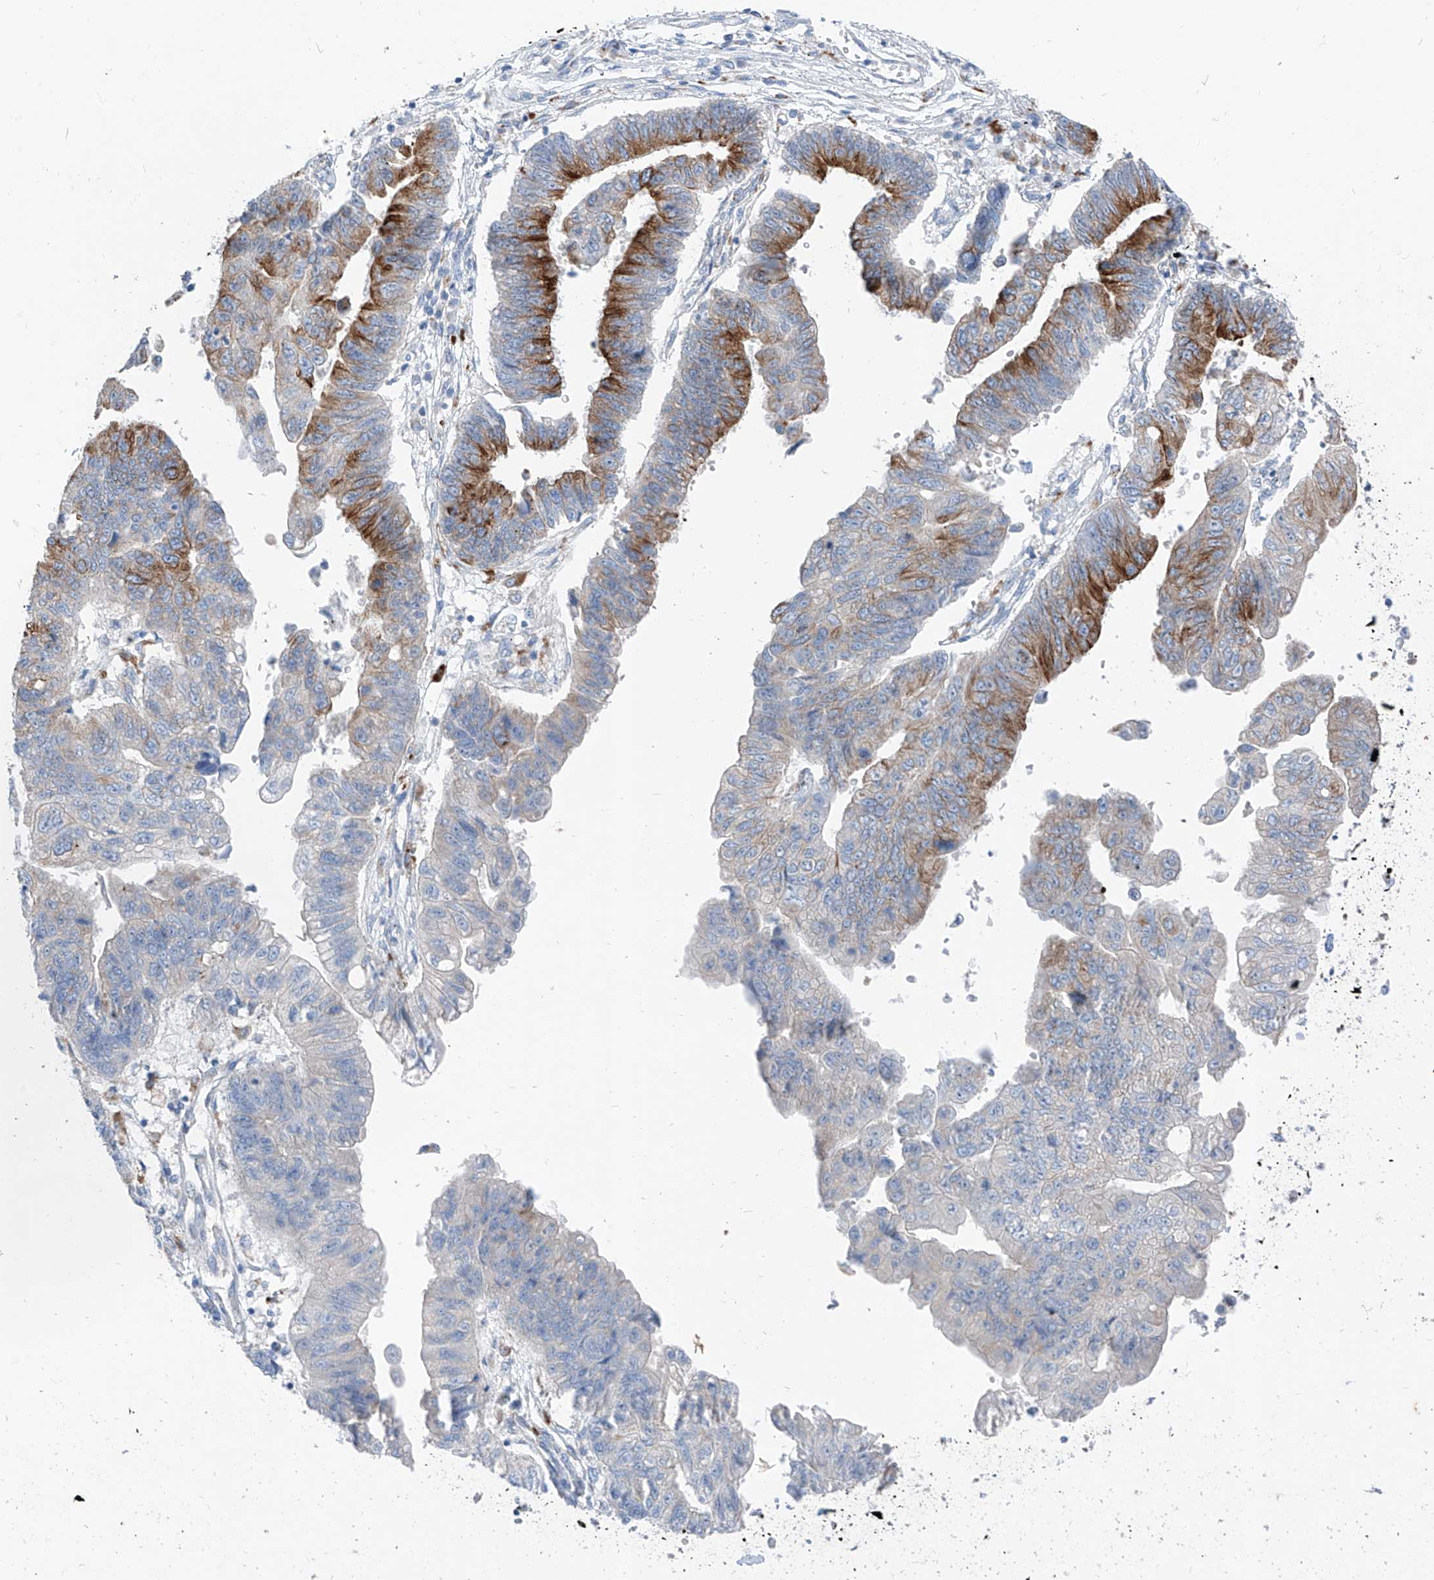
{"staining": {"intensity": "moderate", "quantity": "25%-75%", "location": "cytoplasmic/membranous"}, "tissue": "stomach cancer", "cell_type": "Tumor cells", "image_type": "cancer", "snomed": [{"axis": "morphology", "description": "Adenocarcinoma, NOS"}, {"axis": "topography", "description": "Stomach"}], "caption": "Human stomach cancer (adenocarcinoma) stained with a protein marker displays moderate staining in tumor cells.", "gene": "GPR137C", "patient": {"sex": "male", "age": 59}}